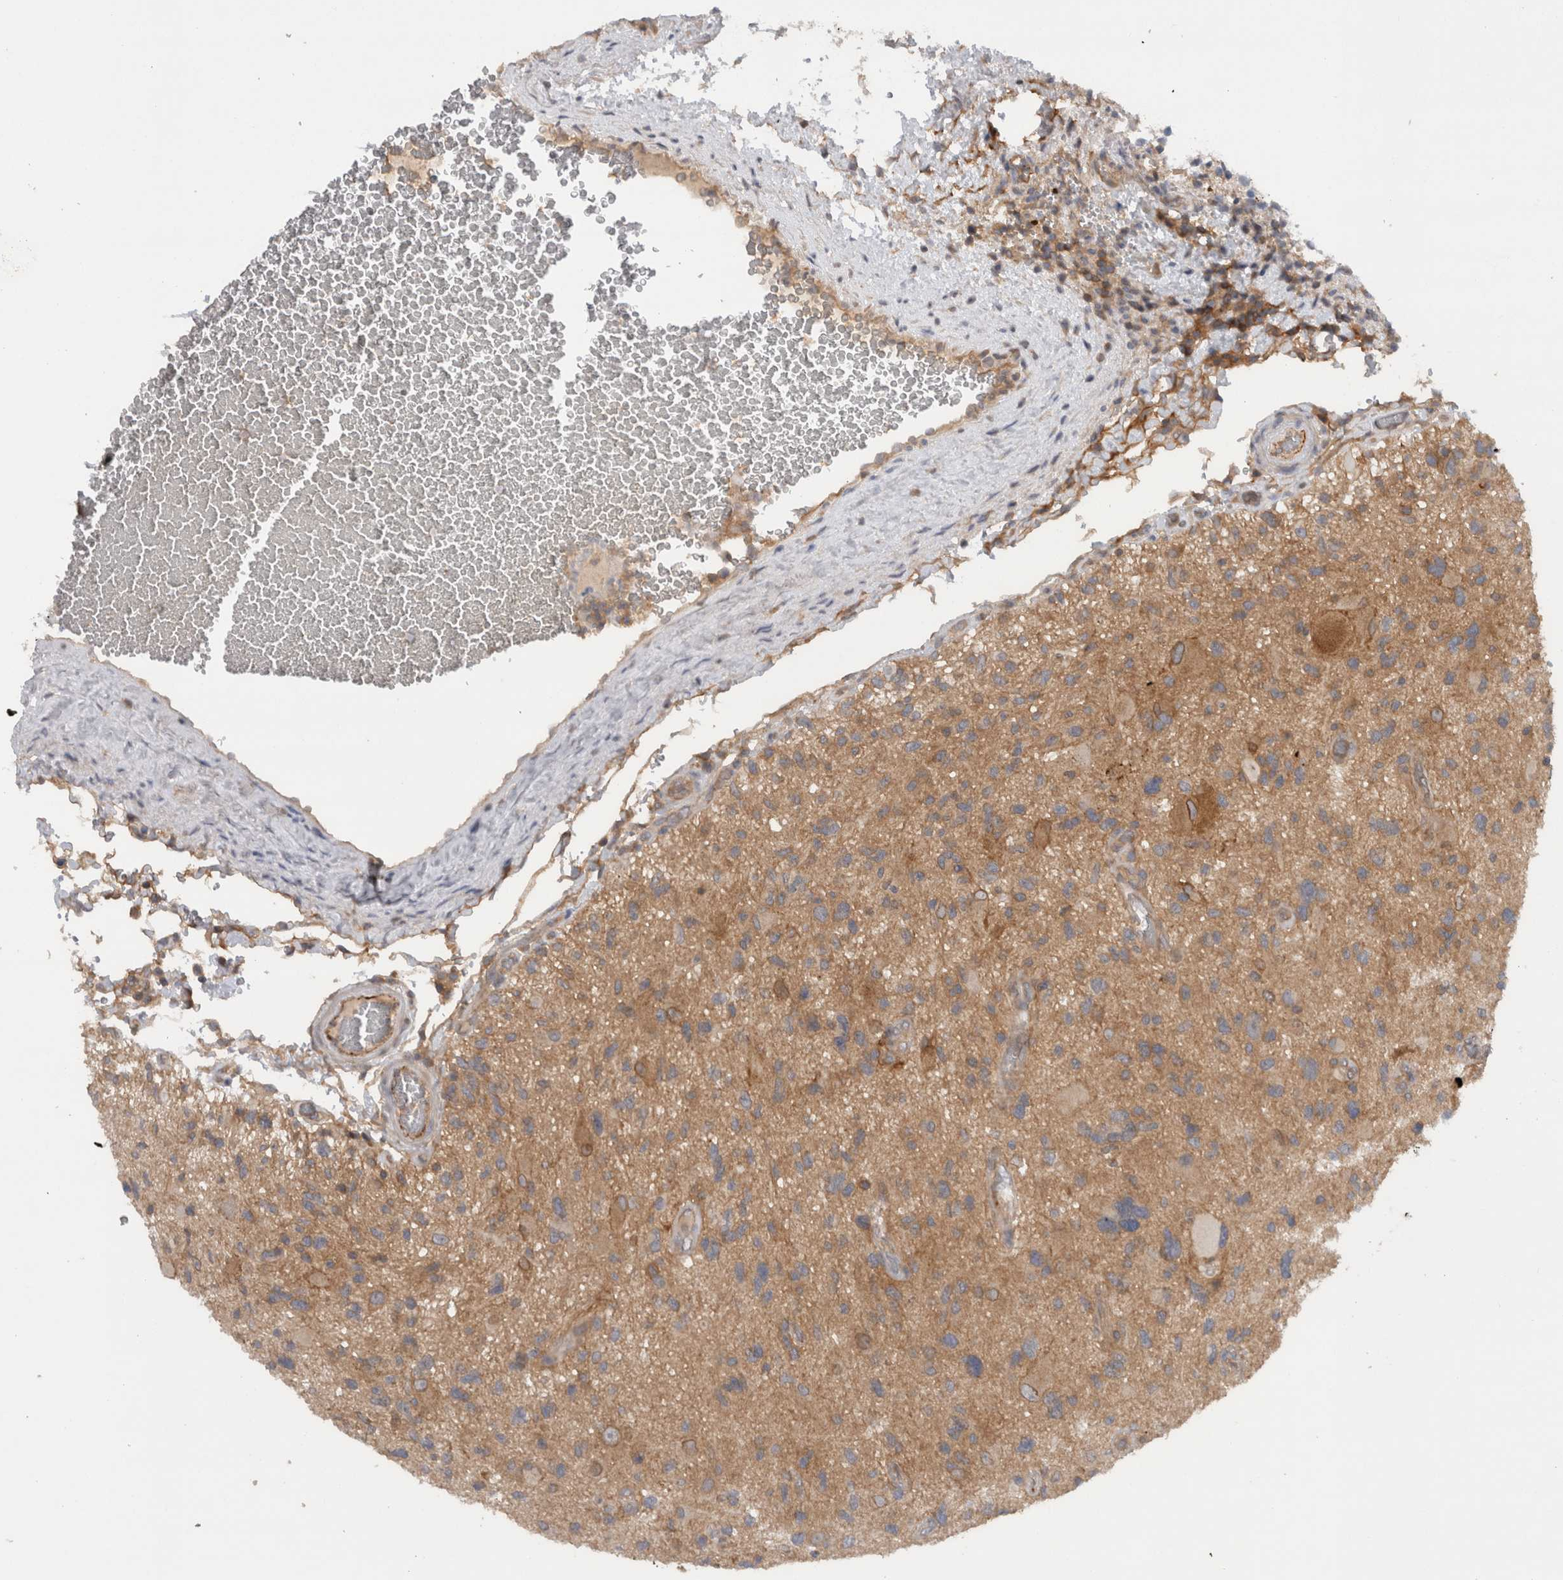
{"staining": {"intensity": "weak", "quantity": ">75%", "location": "cytoplasmic/membranous"}, "tissue": "glioma", "cell_type": "Tumor cells", "image_type": "cancer", "snomed": [{"axis": "morphology", "description": "Glioma, malignant, High grade"}, {"axis": "topography", "description": "Brain"}], "caption": "Brown immunohistochemical staining in human glioma displays weak cytoplasmic/membranous staining in approximately >75% of tumor cells. The staining was performed using DAB (3,3'-diaminobenzidine) to visualize the protein expression in brown, while the nuclei were stained in blue with hematoxylin (Magnification: 20x).", "gene": "SCARA5", "patient": {"sex": "male", "age": 33}}